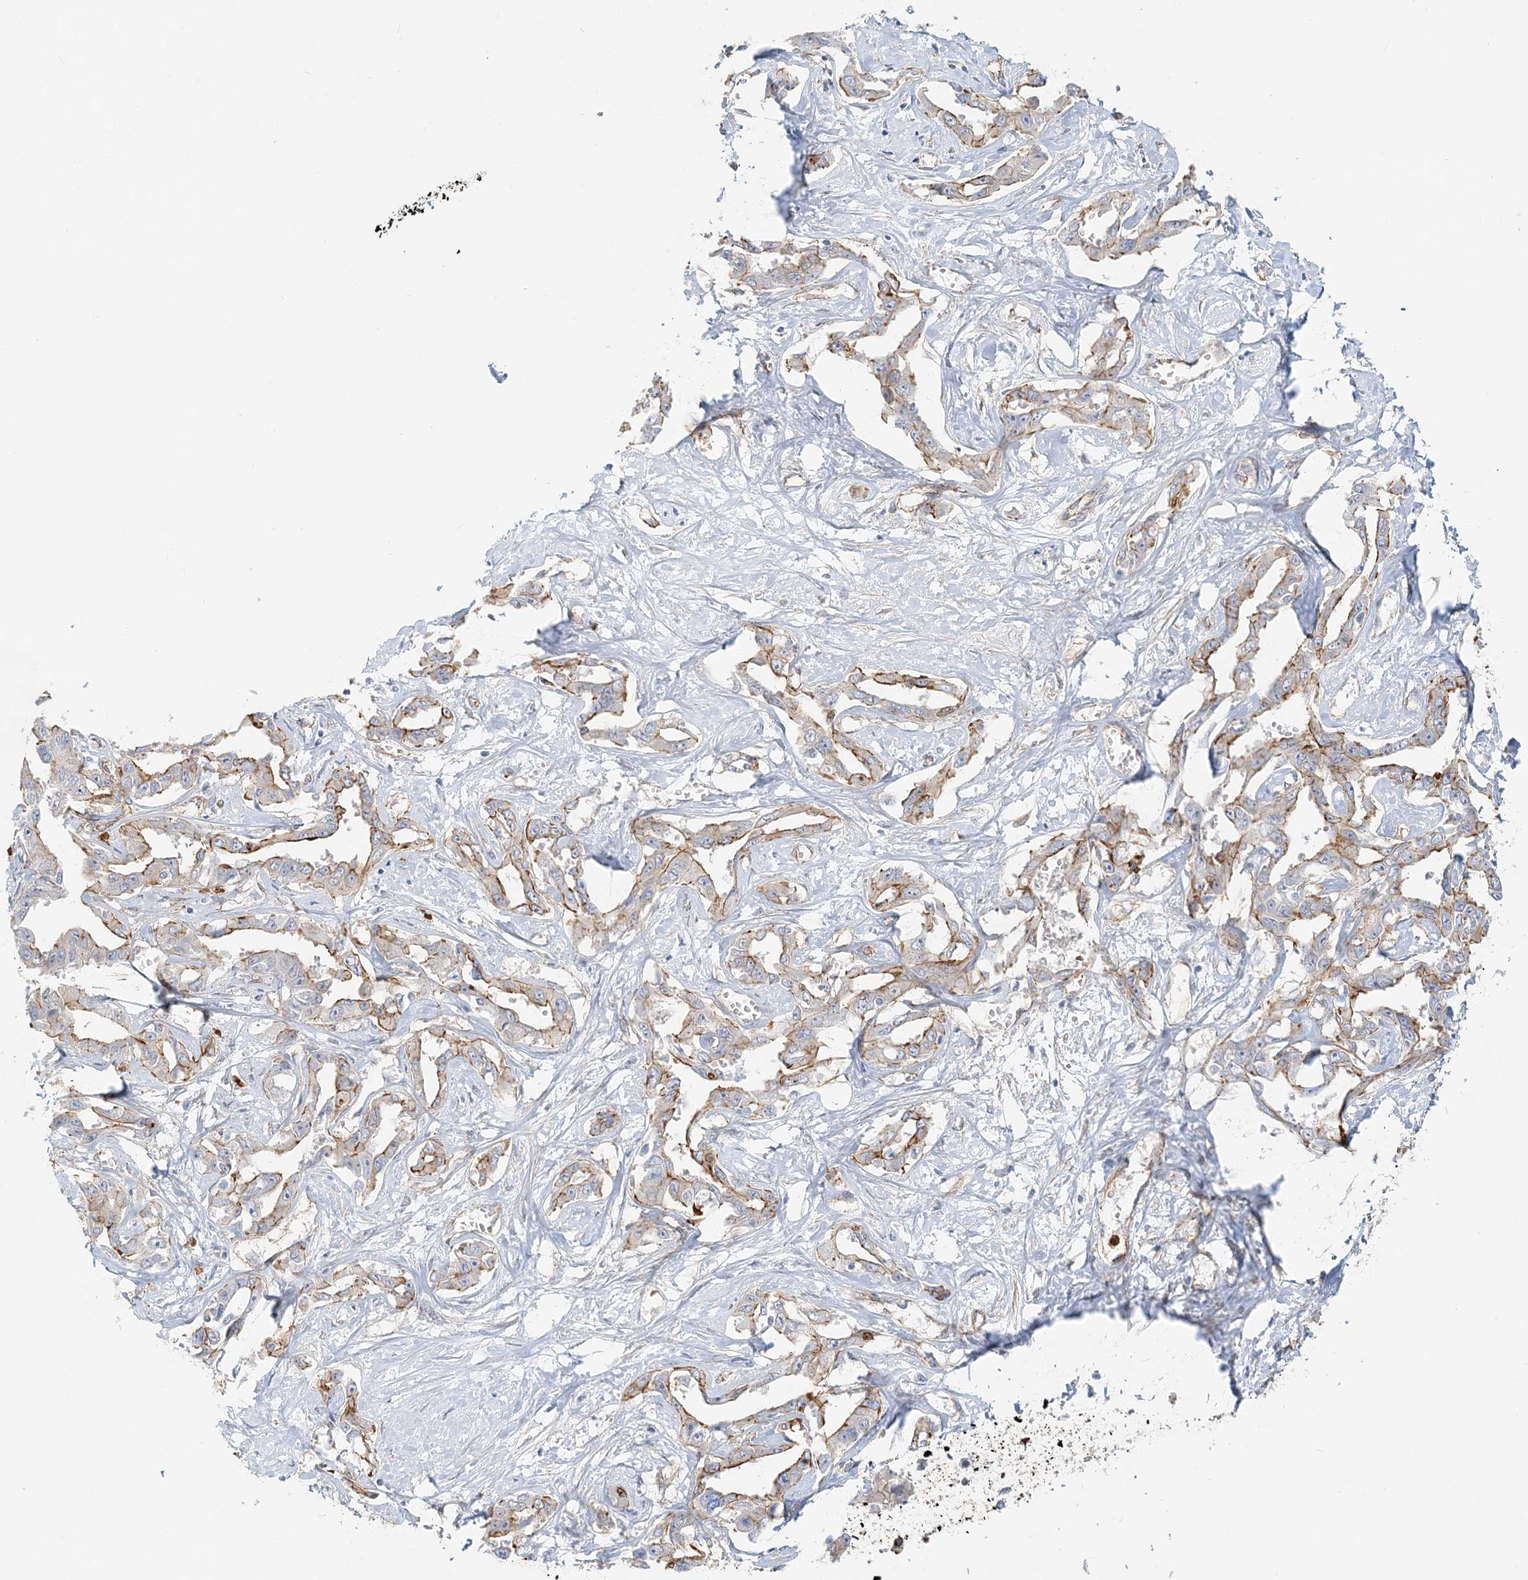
{"staining": {"intensity": "moderate", "quantity": "25%-75%", "location": "cytoplasmic/membranous"}, "tissue": "liver cancer", "cell_type": "Tumor cells", "image_type": "cancer", "snomed": [{"axis": "morphology", "description": "Cholangiocarcinoma"}, {"axis": "topography", "description": "Liver"}], "caption": "IHC staining of liver cholangiocarcinoma, which demonstrates medium levels of moderate cytoplasmic/membranous positivity in about 25%-75% of tumor cells indicating moderate cytoplasmic/membranous protein positivity. The staining was performed using DAB (3,3'-diaminobenzidine) (brown) for protein detection and nuclei were counterstained in hematoxylin (blue).", "gene": "DNAH1", "patient": {"sex": "male", "age": 59}}